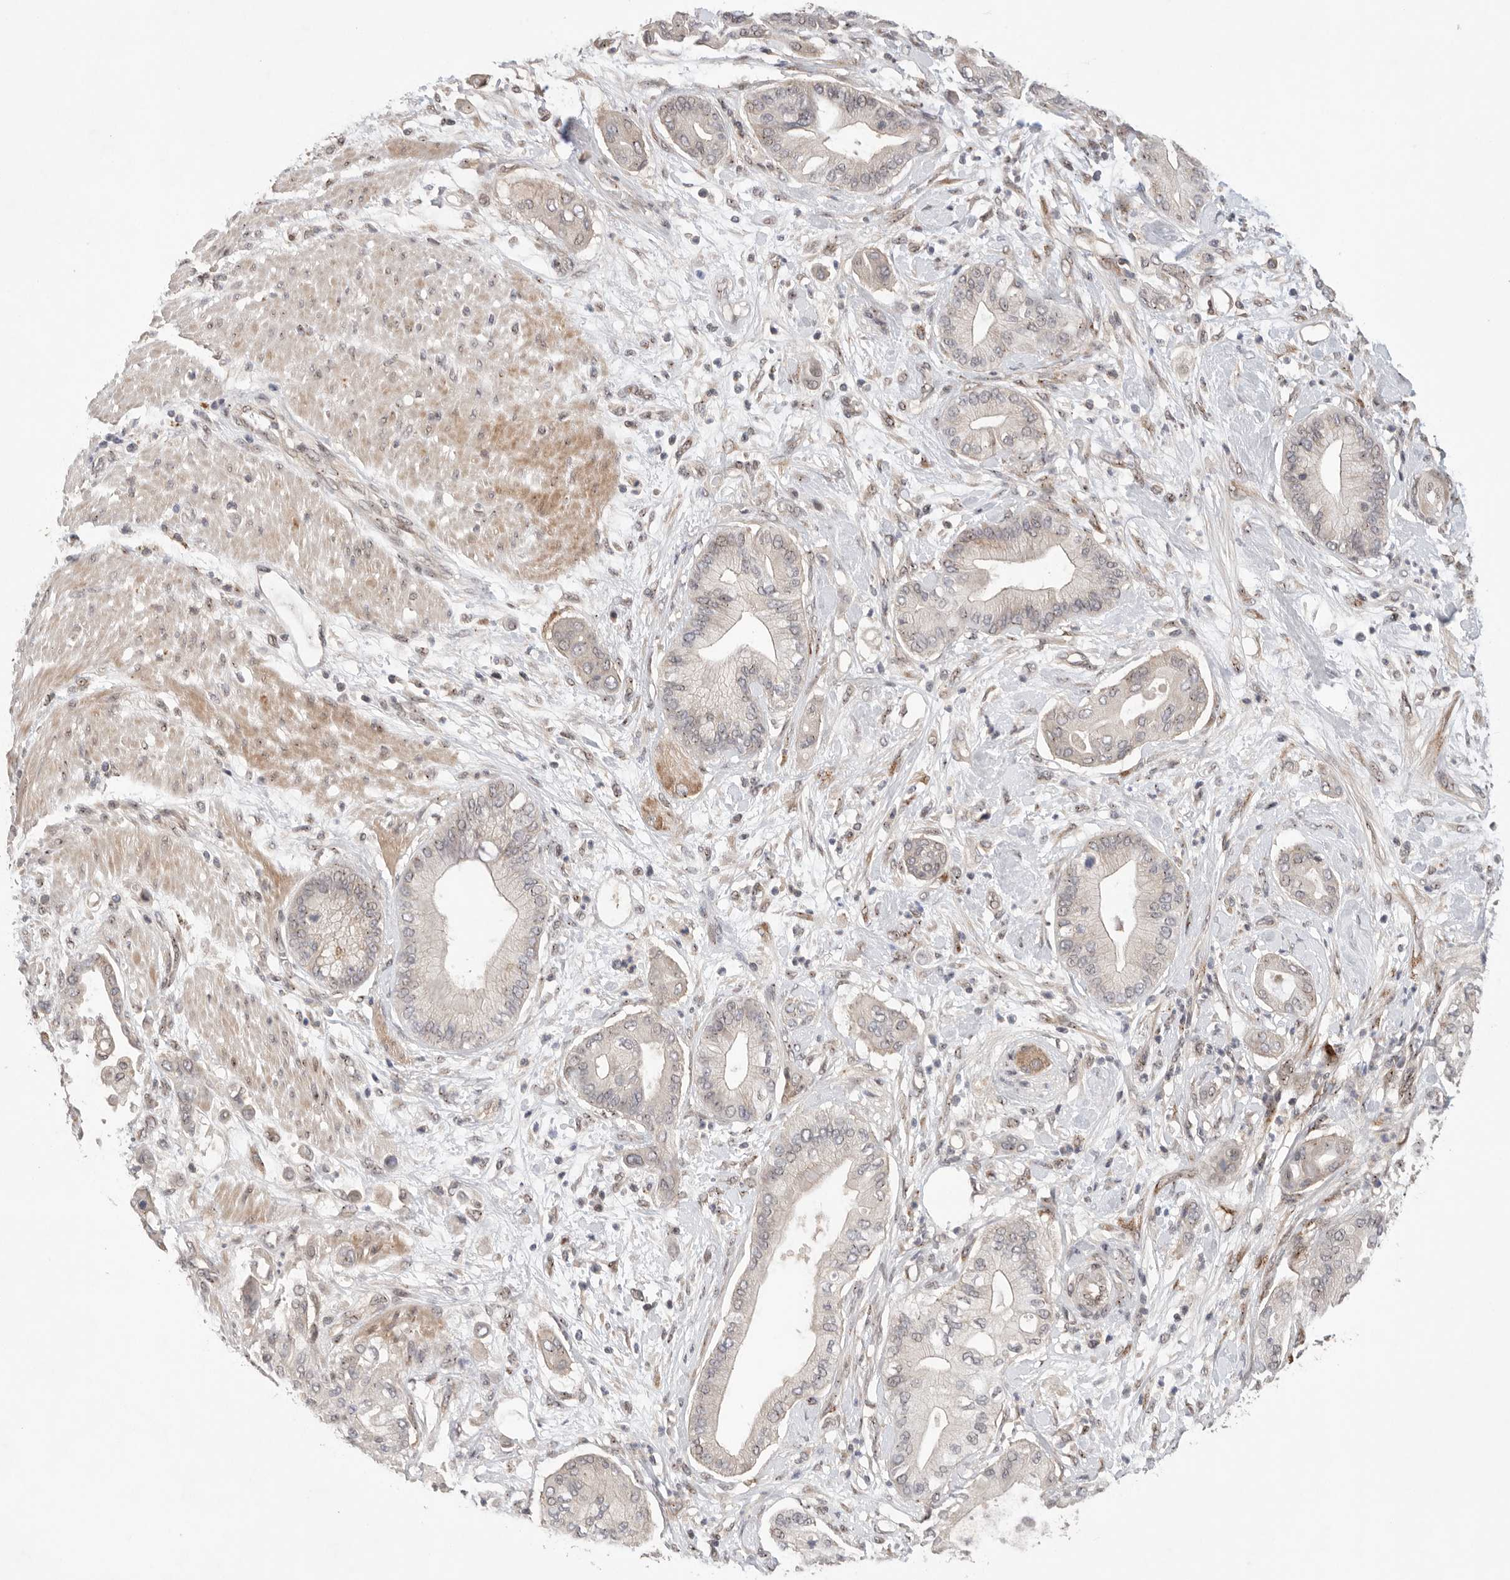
{"staining": {"intensity": "negative", "quantity": "none", "location": "none"}, "tissue": "pancreatic cancer", "cell_type": "Tumor cells", "image_type": "cancer", "snomed": [{"axis": "morphology", "description": "Adenocarcinoma, NOS"}, {"axis": "morphology", "description": "Adenocarcinoma, metastatic, NOS"}, {"axis": "topography", "description": "Lymph node"}, {"axis": "topography", "description": "Pancreas"}, {"axis": "topography", "description": "Duodenum"}], "caption": "Immunohistochemical staining of pancreatic cancer (adenocarcinoma) demonstrates no significant positivity in tumor cells. (DAB (3,3'-diaminobenzidine) IHC visualized using brightfield microscopy, high magnification).", "gene": "LEMD3", "patient": {"sex": "female", "age": 64}}